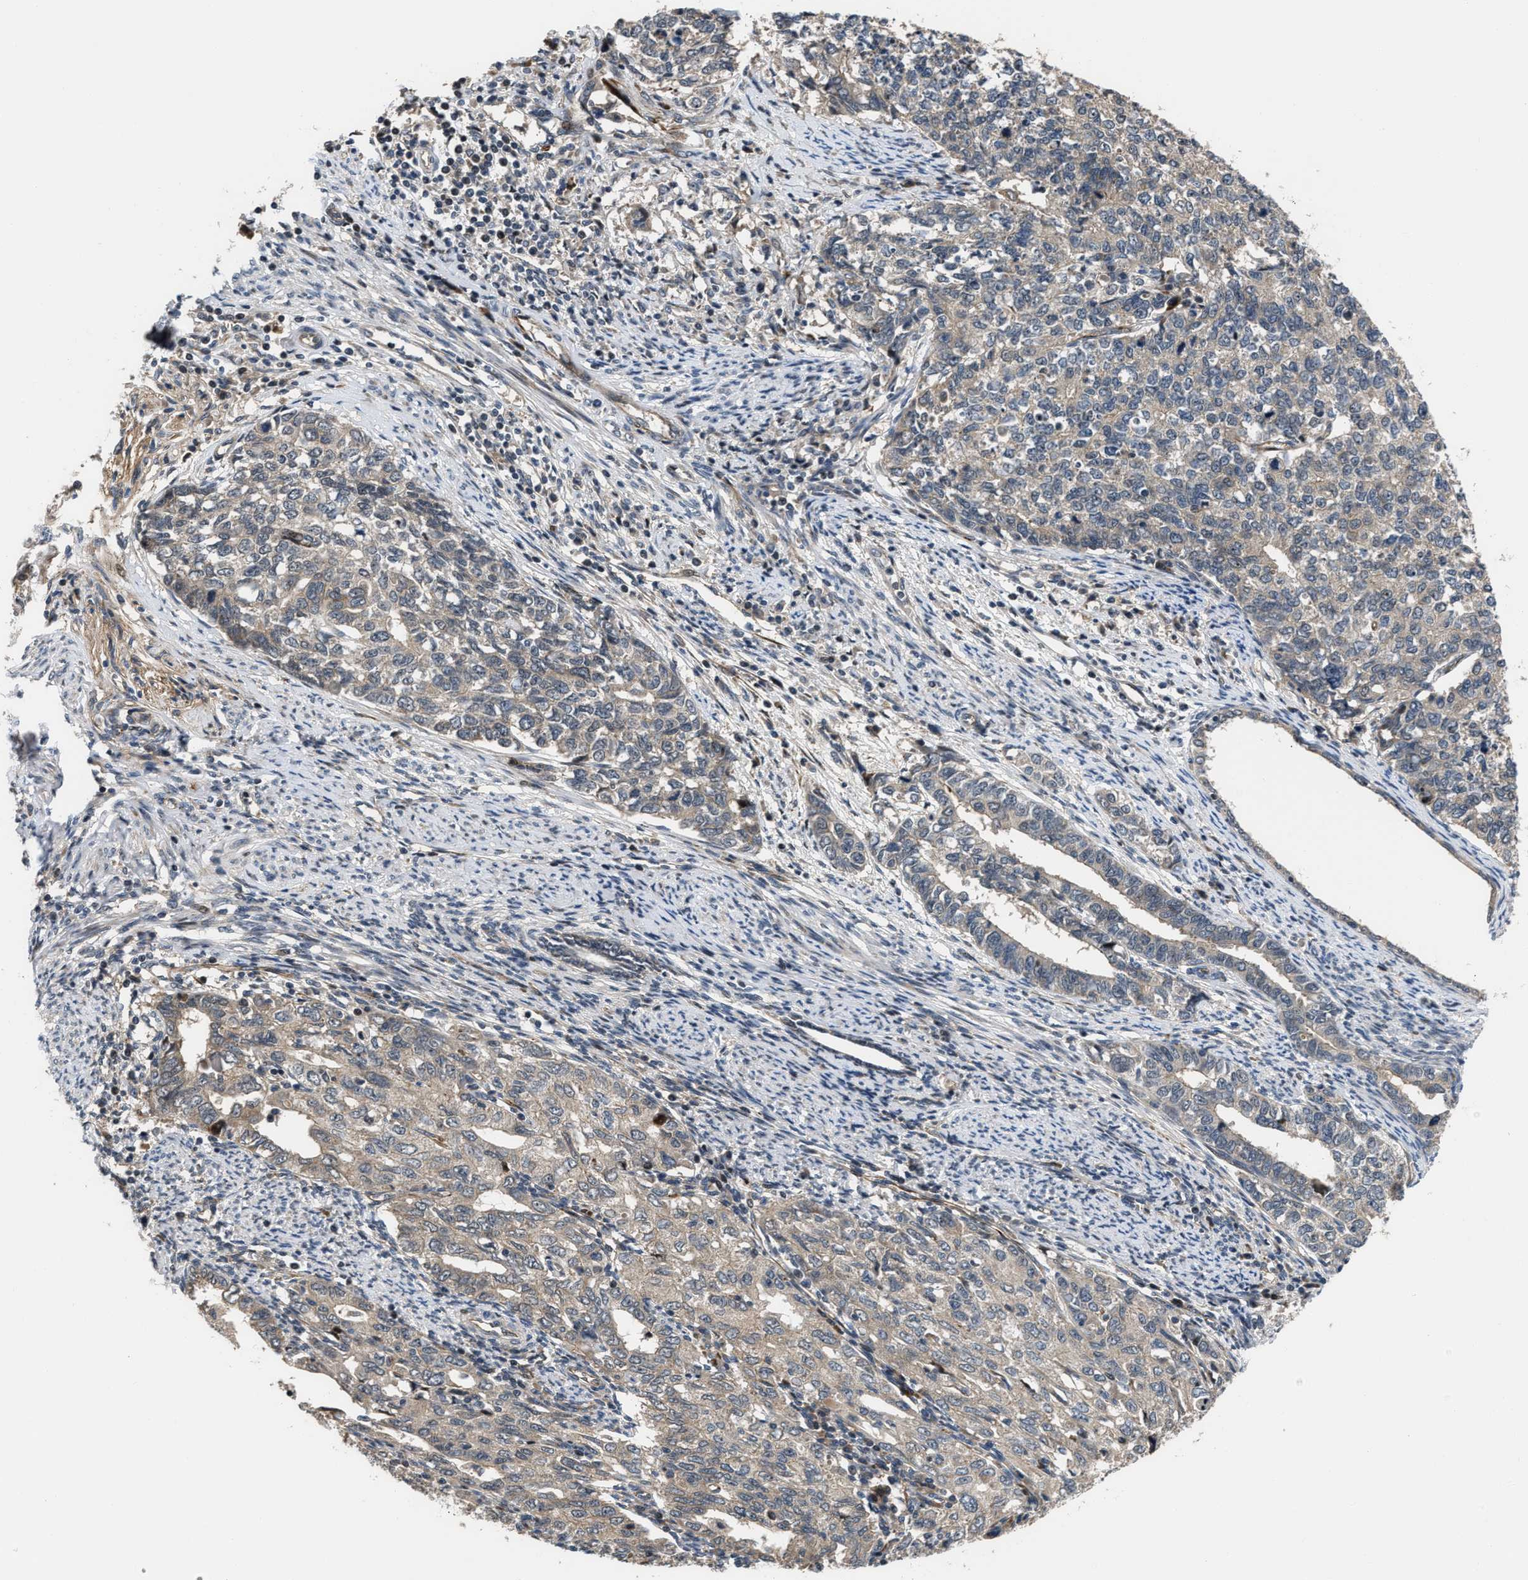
{"staining": {"intensity": "weak", "quantity": "<25%", "location": "cytoplasmic/membranous"}, "tissue": "cervical cancer", "cell_type": "Tumor cells", "image_type": "cancer", "snomed": [{"axis": "morphology", "description": "Squamous cell carcinoma, NOS"}, {"axis": "topography", "description": "Cervix"}], "caption": "DAB immunohistochemical staining of human cervical squamous cell carcinoma displays no significant expression in tumor cells.", "gene": "ALDH3A2", "patient": {"sex": "female", "age": 63}}